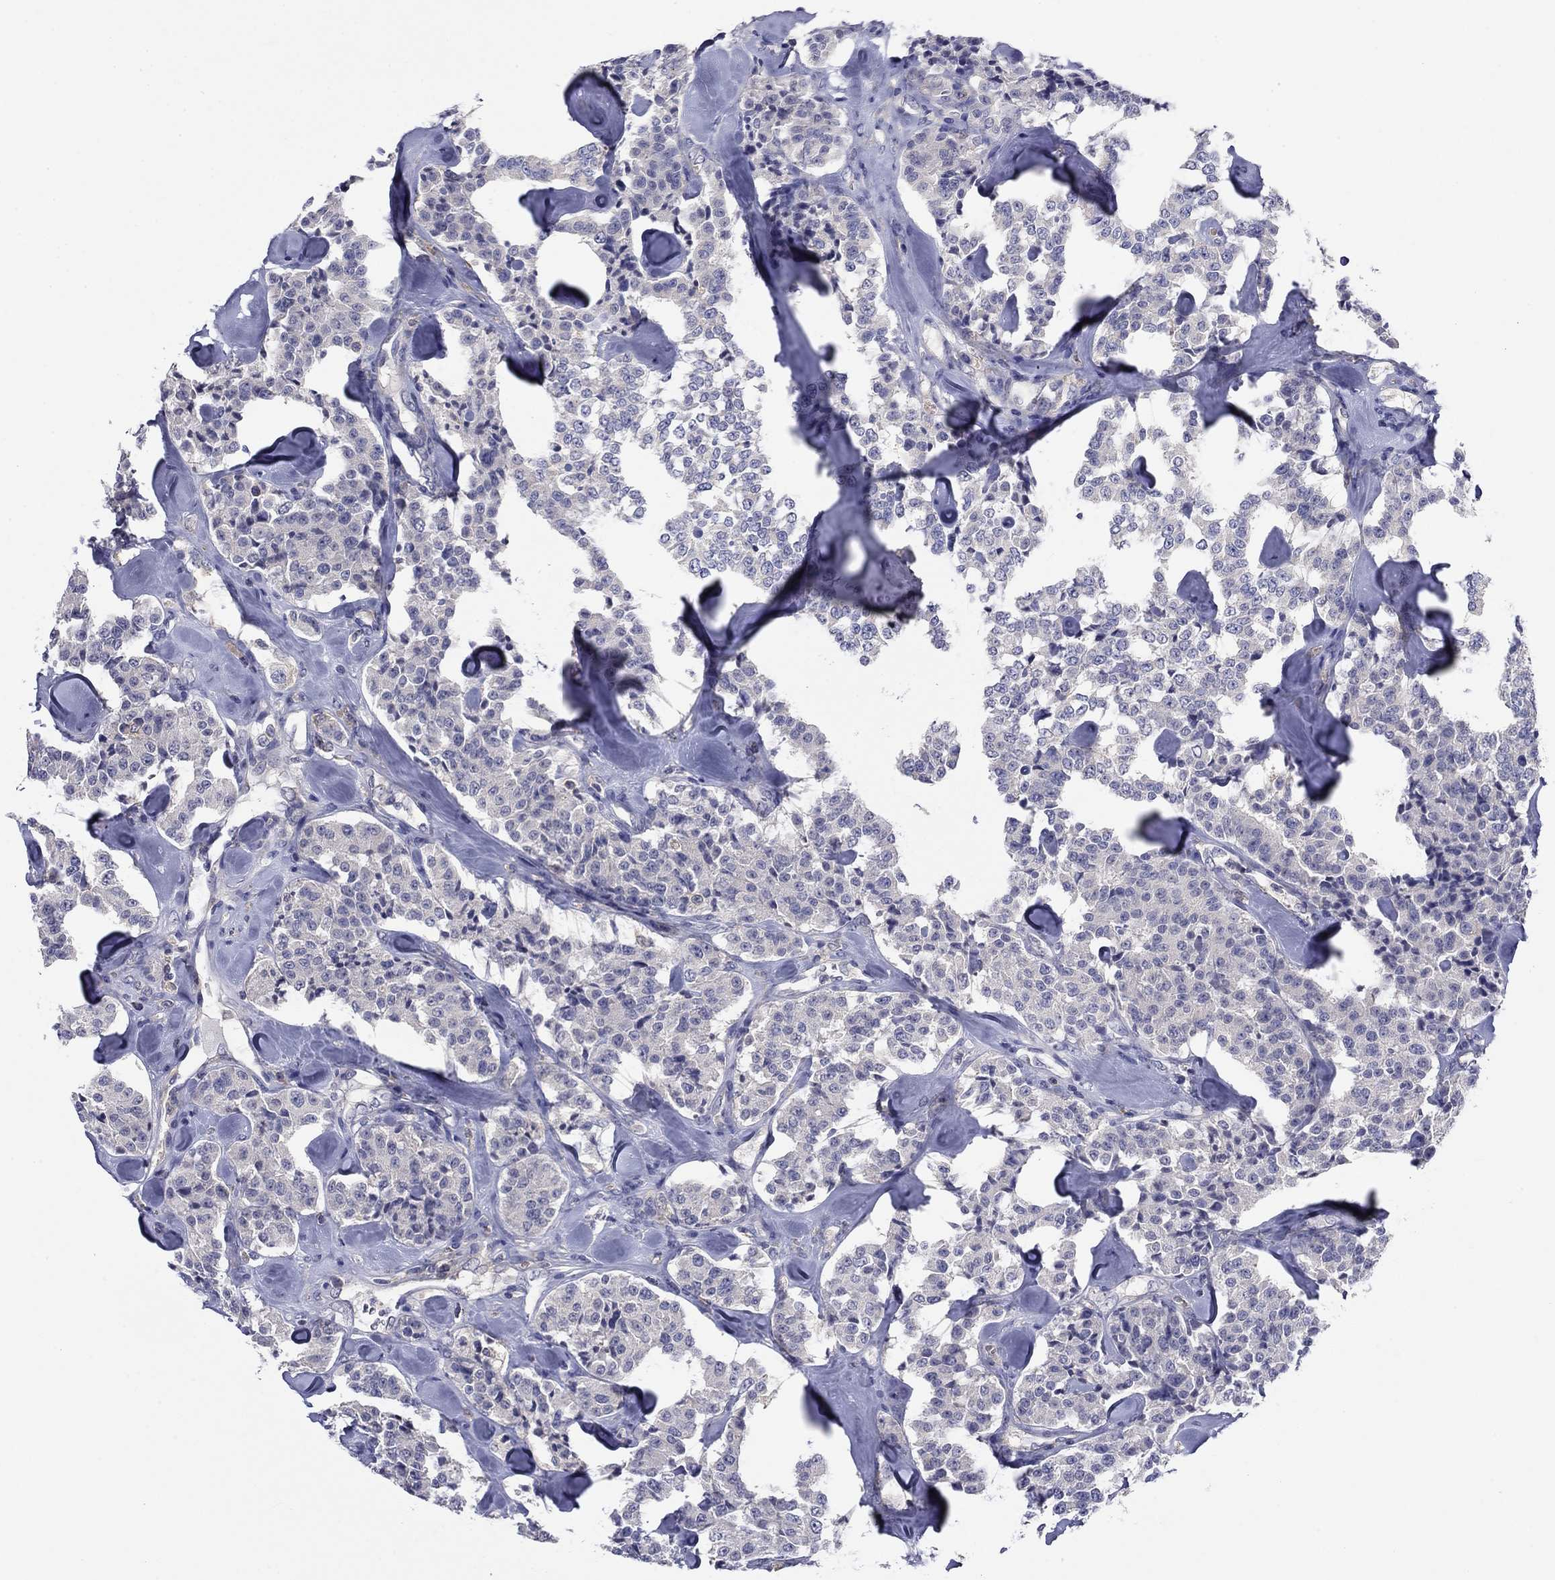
{"staining": {"intensity": "negative", "quantity": "none", "location": "none"}, "tissue": "carcinoid", "cell_type": "Tumor cells", "image_type": "cancer", "snomed": [{"axis": "morphology", "description": "Carcinoid, malignant, NOS"}, {"axis": "topography", "description": "Pancreas"}], "caption": "Malignant carcinoid was stained to show a protein in brown. There is no significant expression in tumor cells.", "gene": "POU2F2", "patient": {"sex": "male", "age": 41}}